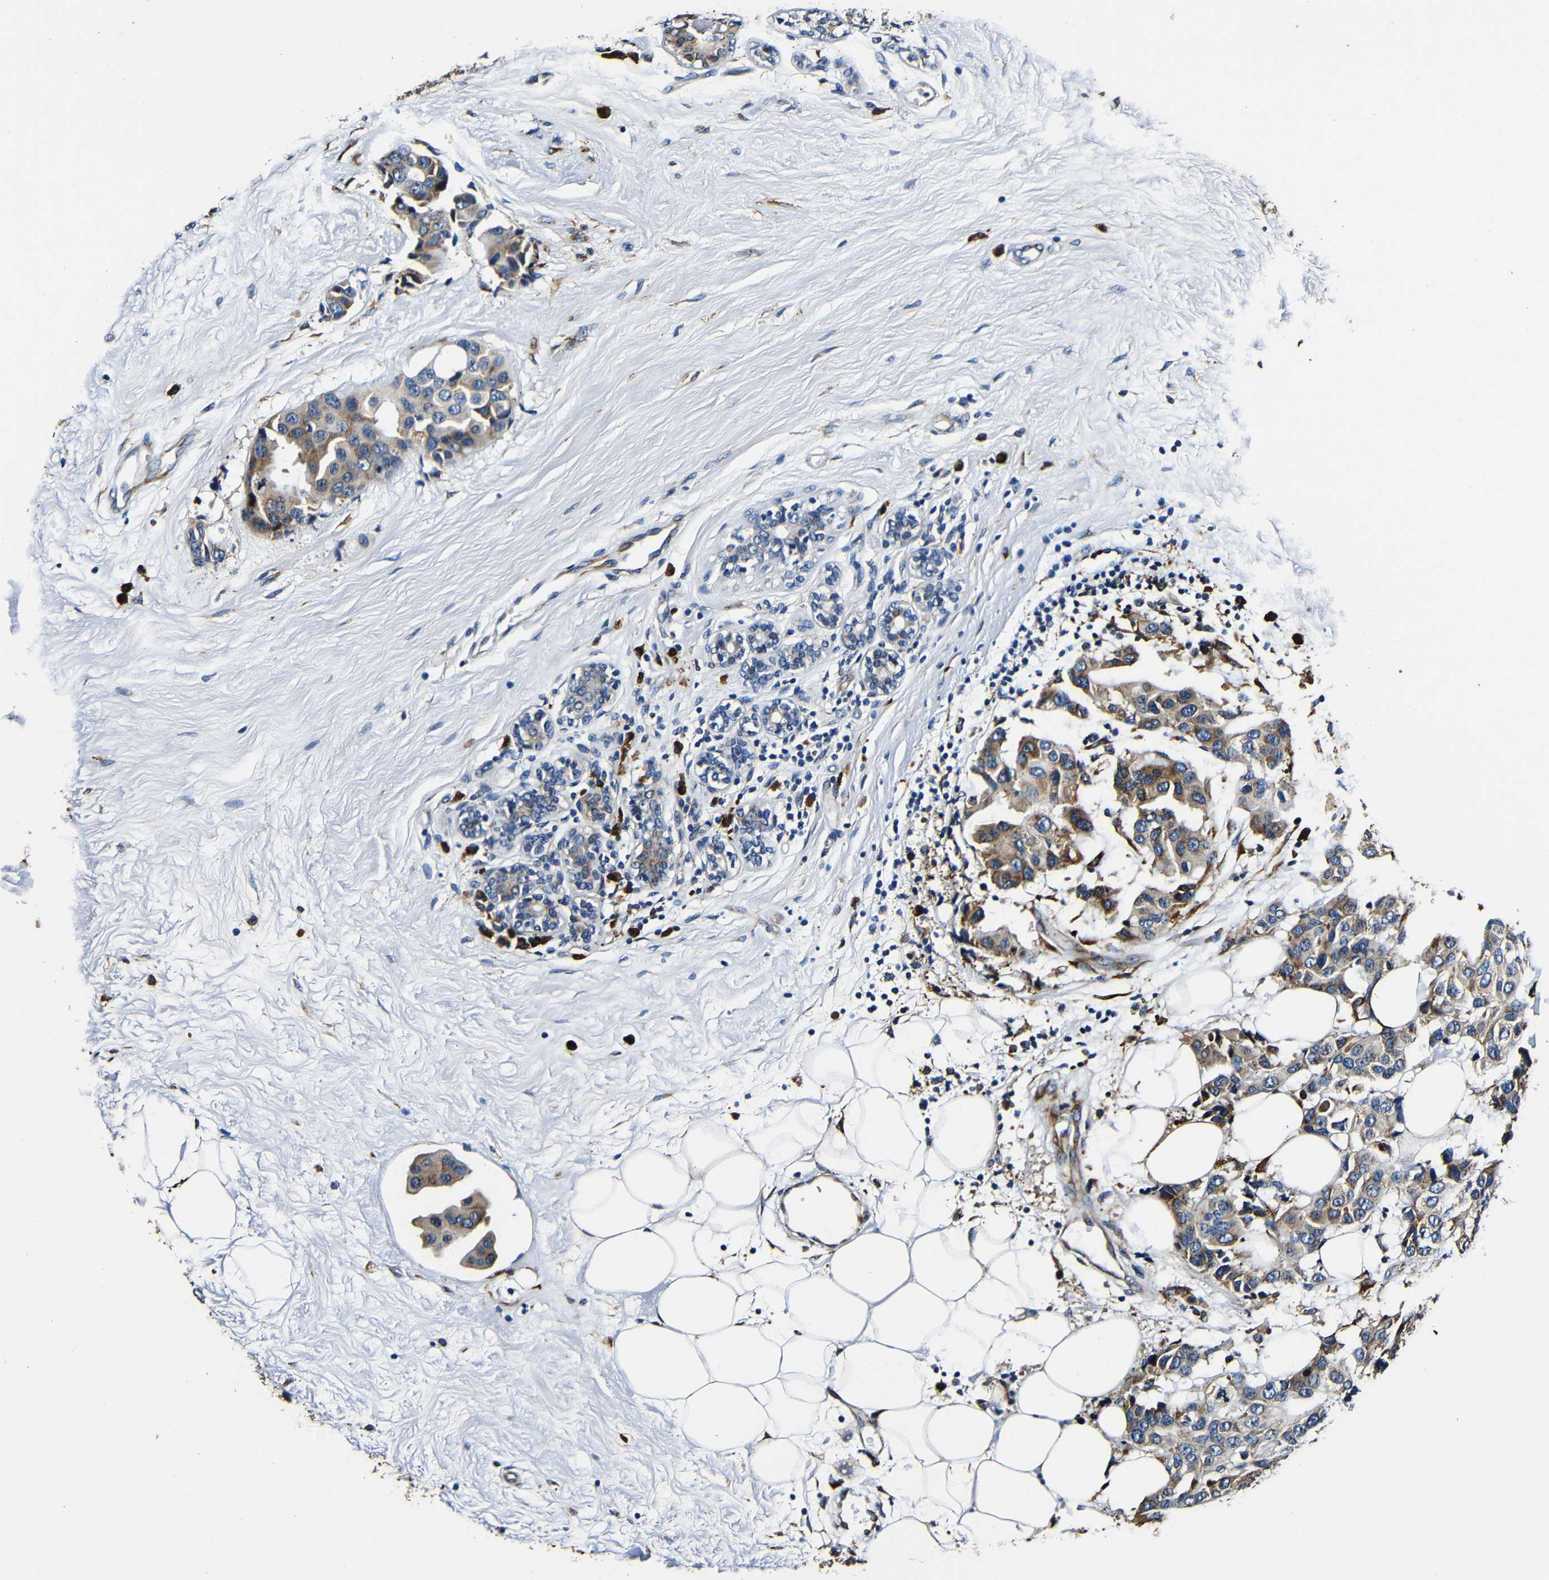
{"staining": {"intensity": "moderate", "quantity": ">75%", "location": "cytoplasmic/membranous"}, "tissue": "breast cancer", "cell_type": "Tumor cells", "image_type": "cancer", "snomed": [{"axis": "morphology", "description": "Normal tissue, NOS"}, {"axis": "morphology", "description": "Duct carcinoma"}, {"axis": "topography", "description": "Breast"}], "caption": "Moderate cytoplasmic/membranous protein positivity is present in approximately >75% of tumor cells in breast cancer (intraductal carcinoma).", "gene": "RRBP1", "patient": {"sex": "female", "age": 39}}